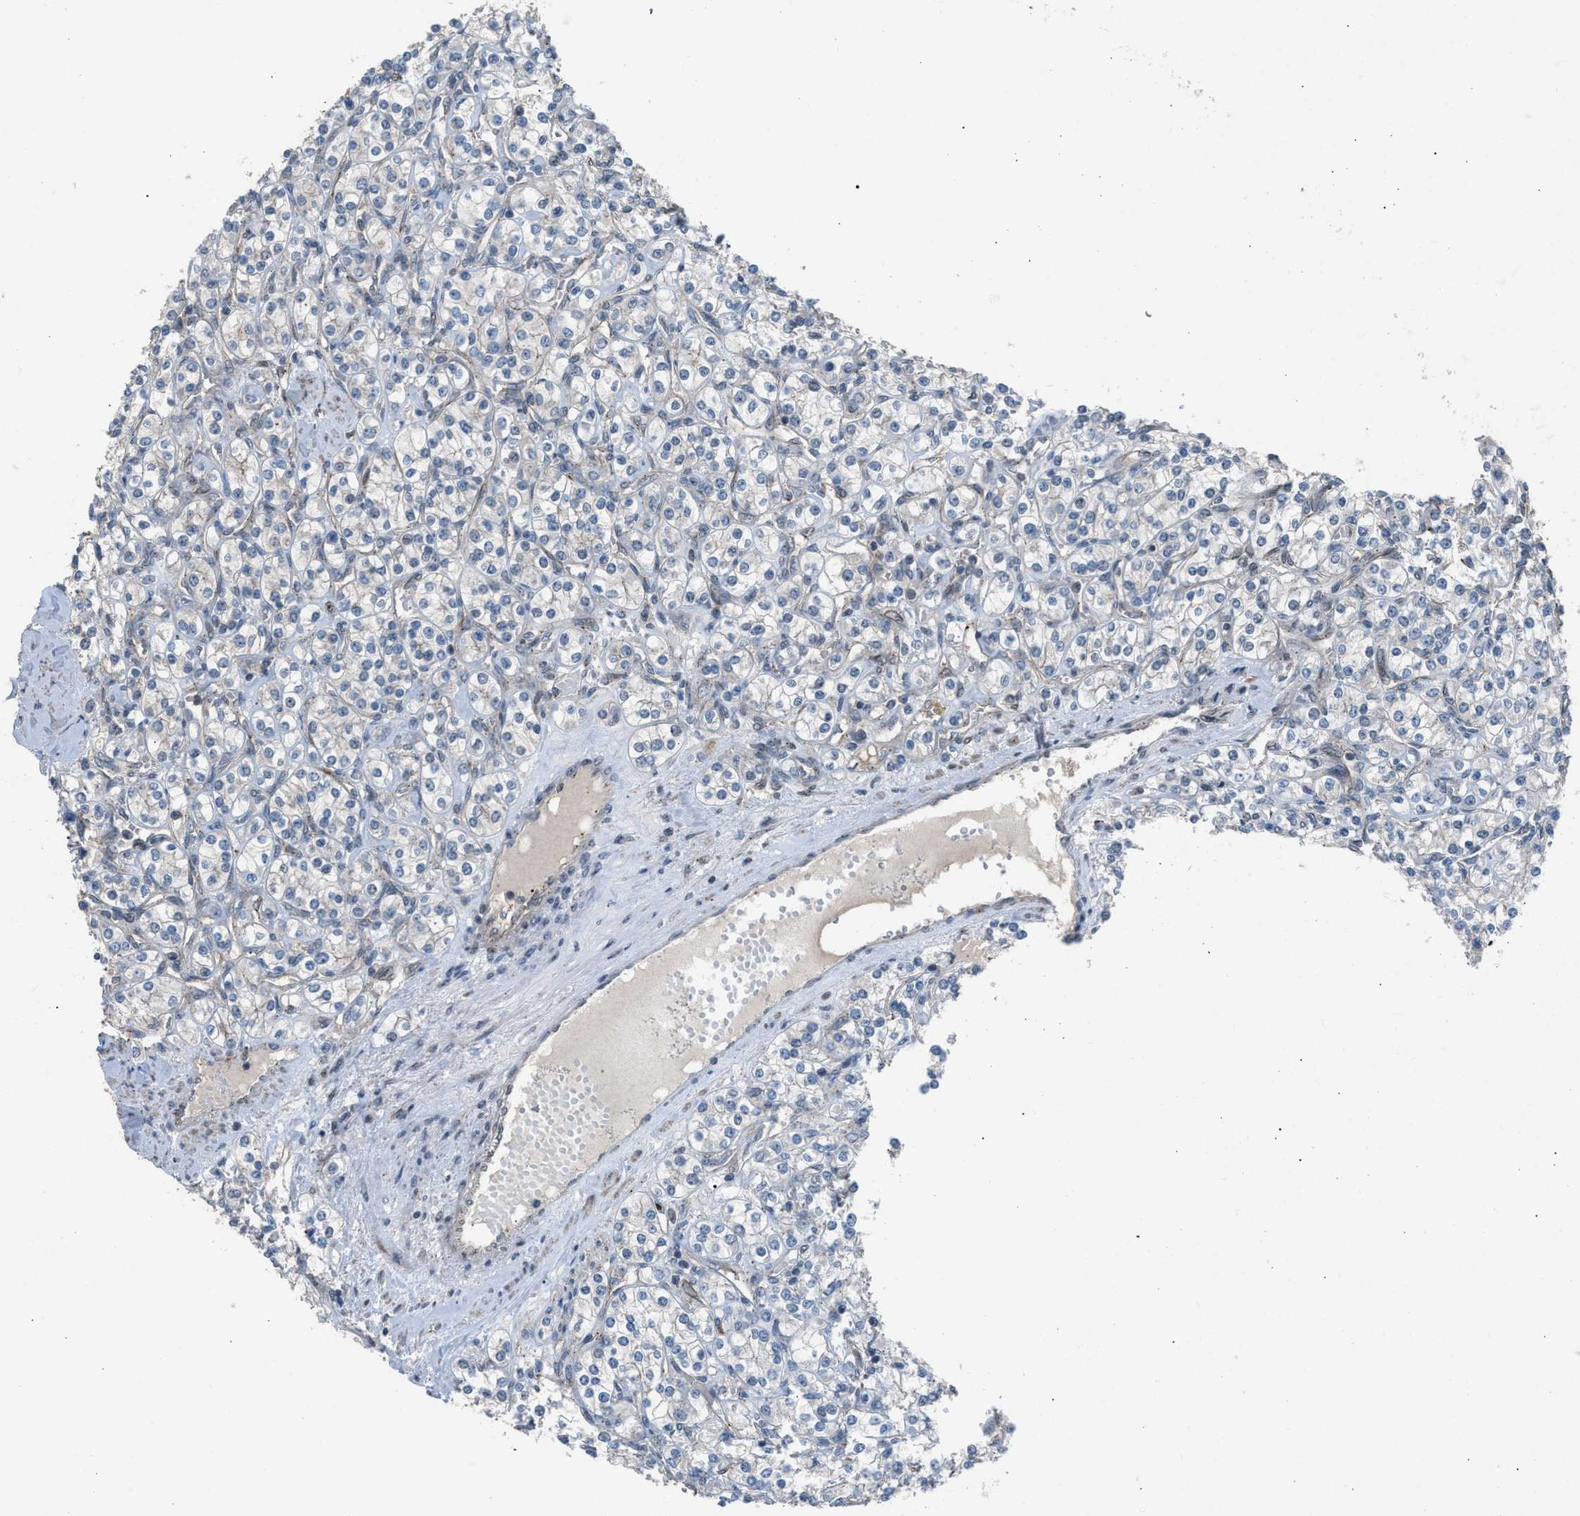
{"staining": {"intensity": "negative", "quantity": "none", "location": "none"}, "tissue": "renal cancer", "cell_type": "Tumor cells", "image_type": "cancer", "snomed": [{"axis": "morphology", "description": "Adenocarcinoma, NOS"}, {"axis": "topography", "description": "Kidney"}], "caption": "A micrograph of adenocarcinoma (renal) stained for a protein exhibits no brown staining in tumor cells. (DAB (3,3'-diaminobenzidine) immunohistochemistry (IHC) with hematoxylin counter stain).", "gene": "CRTC1", "patient": {"sex": "male", "age": 77}}